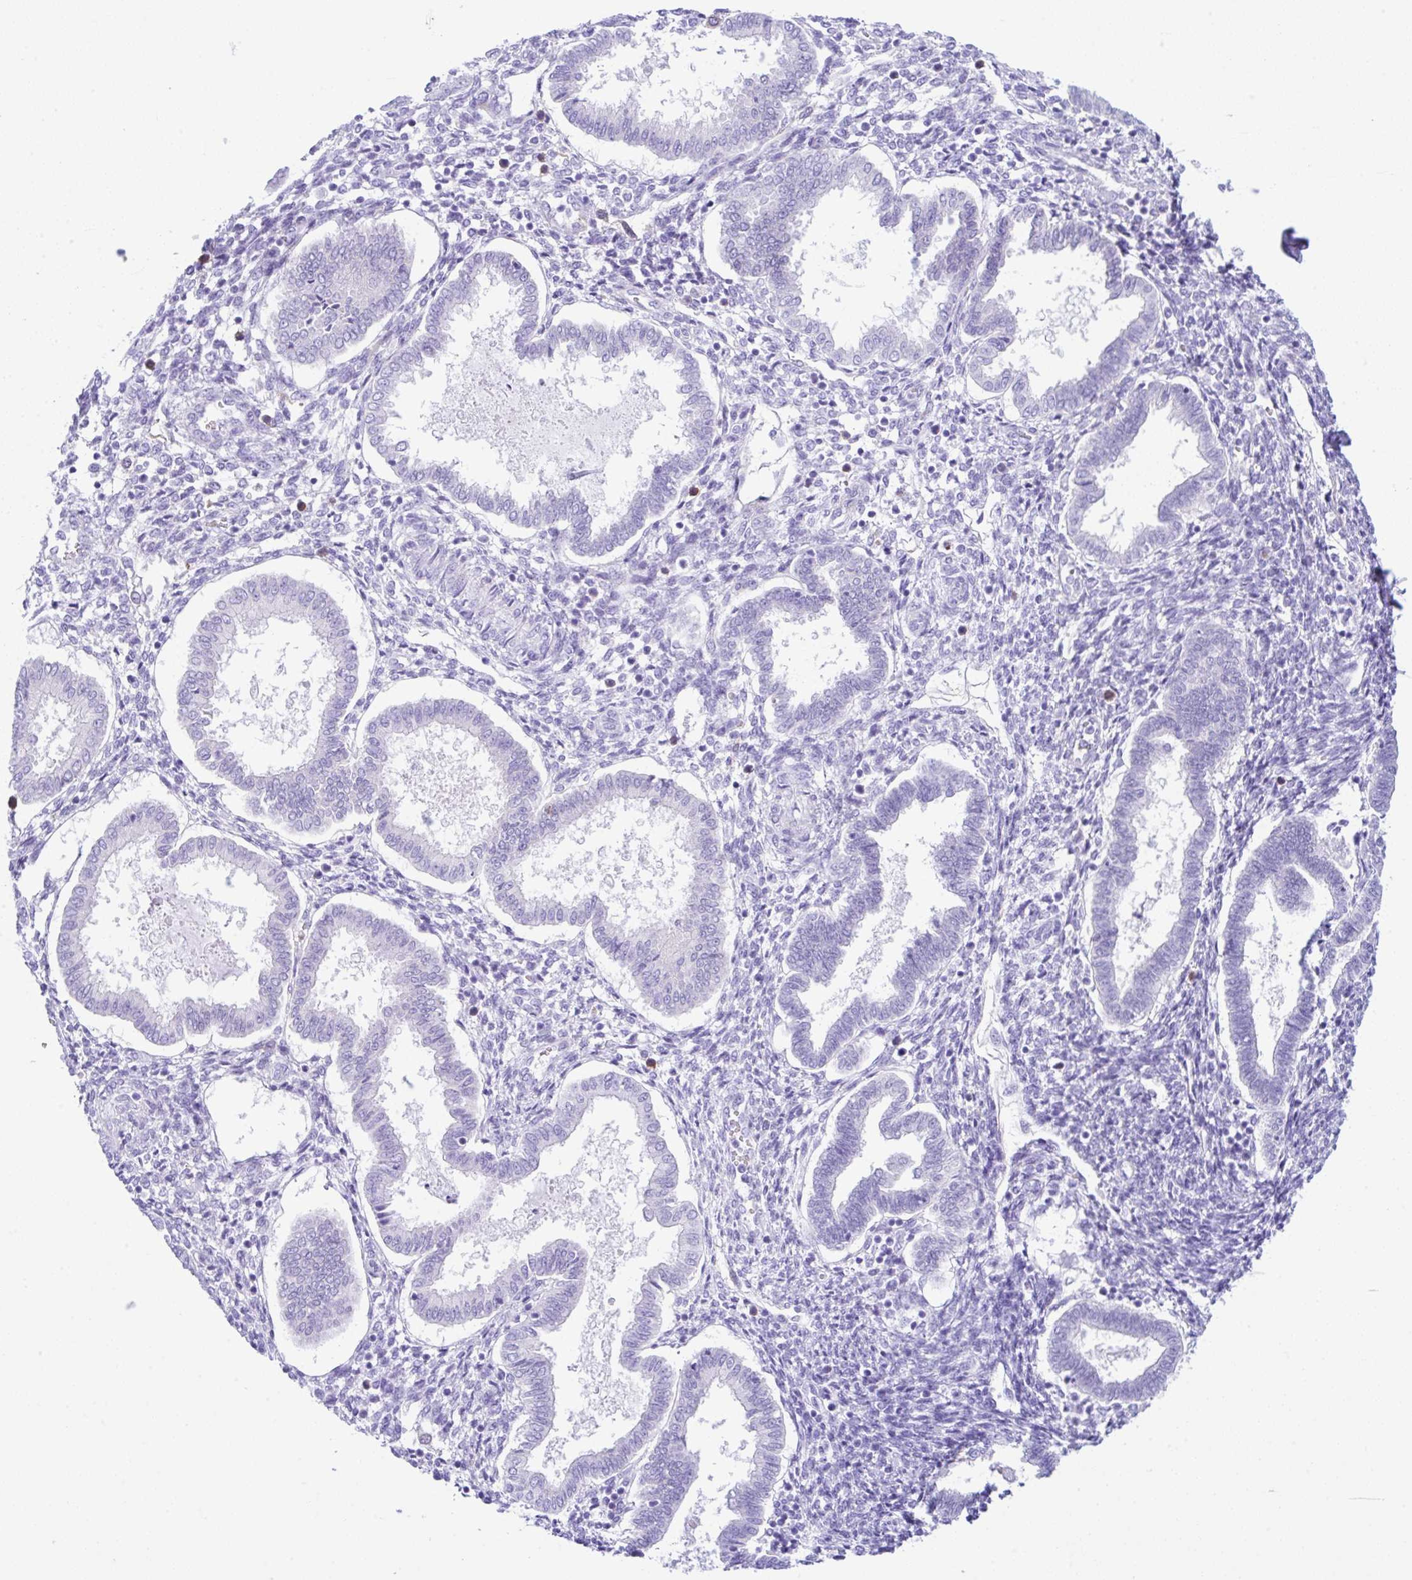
{"staining": {"intensity": "negative", "quantity": "none", "location": "none"}, "tissue": "endometrium", "cell_type": "Cells in endometrial stroma", "image_type": "normal", "snomed": [{"axis": "morphology", "description": "Normal tissue, NOS"}, {"axis": "topography", "description": "Endometrium"}], "caption": "IHC of normal endometrium reveals no staining in cells in endometrial stroma. Brightfield microscopy of immunohistochemistry stained with DAB (brown) and hematoxylin (blue), captured at high magnification.", "gene": "RRM2", "patient": {"sex": "female", "age": 24}}